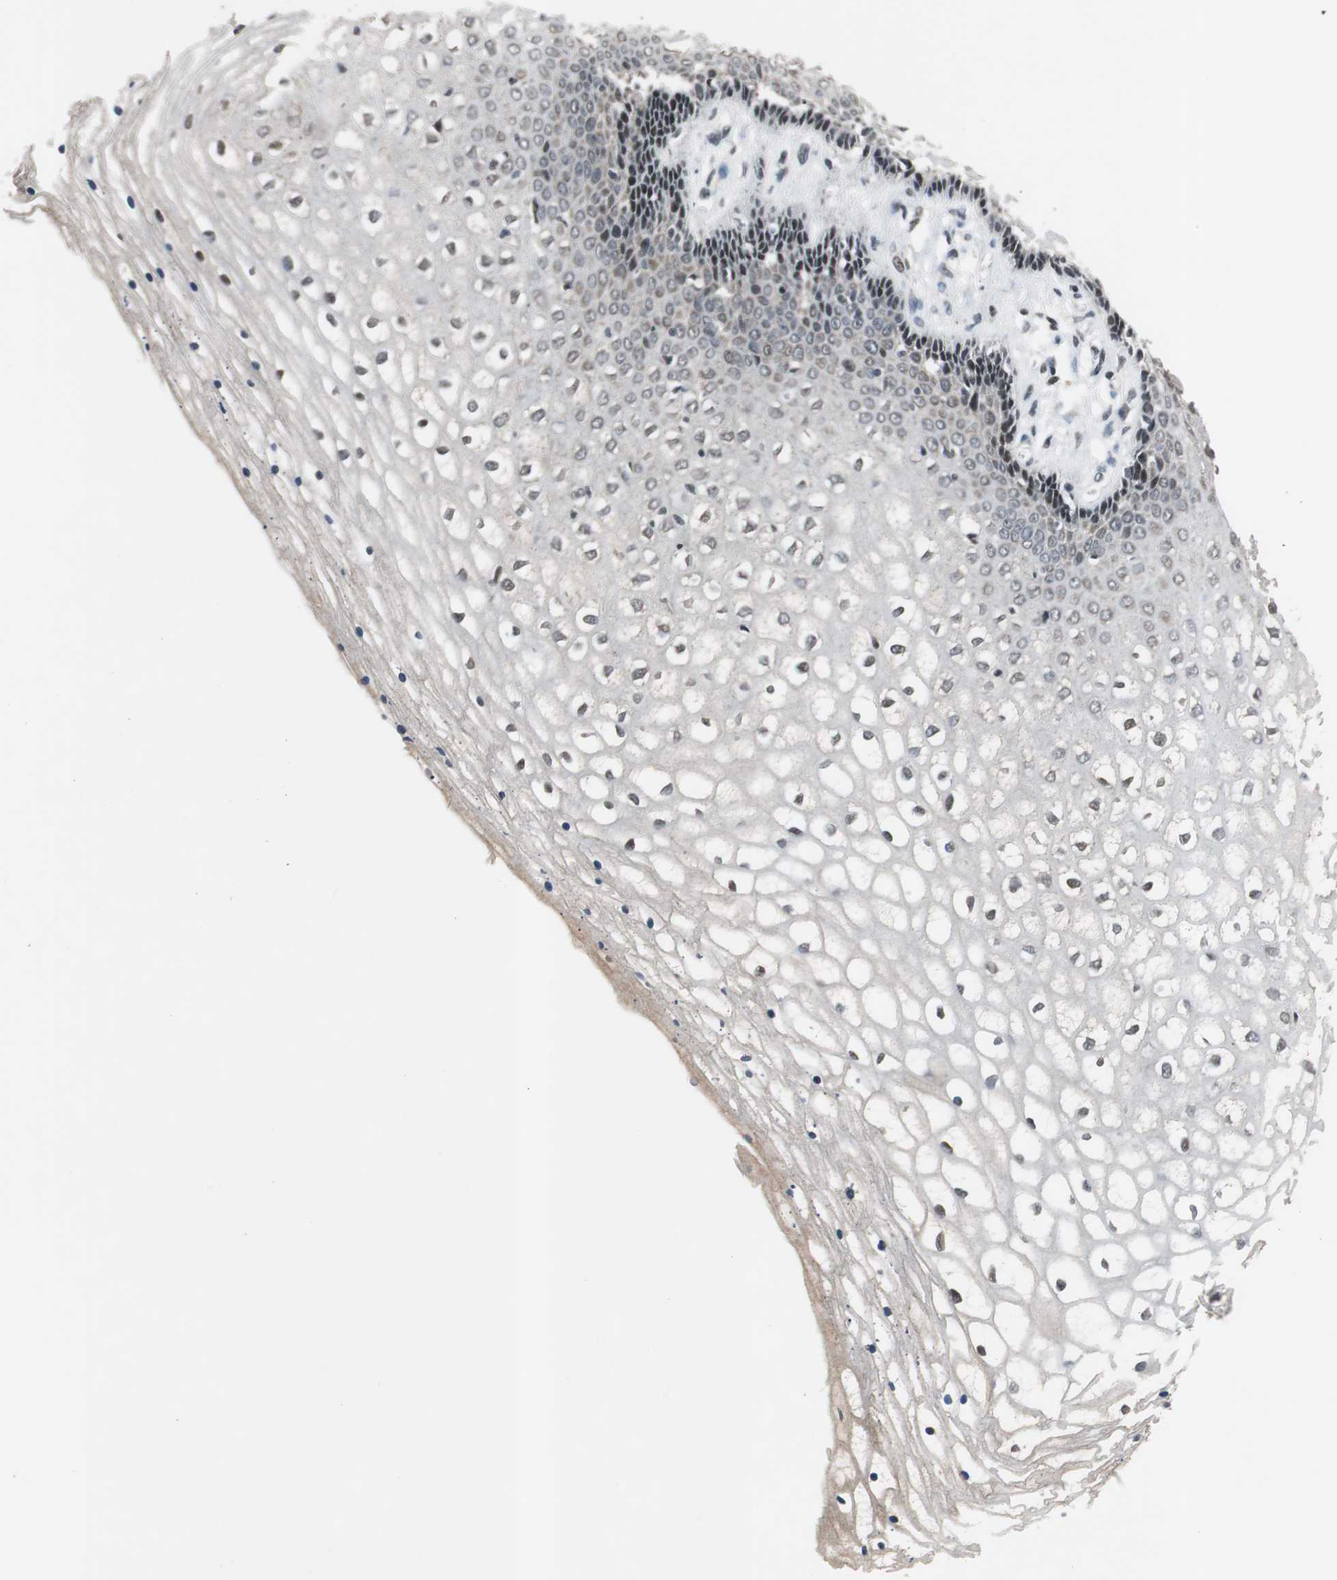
{"staining": {"intensity": "moderate", "quantity": "25%-75%", "location": "nuclear"}, "tissue": "vagina", "cell_type": "Squamous epithelial cells", "image_type": "normal", "snomed": [{"axis": "morphology", "description": "Normal tissue, NOS"}, {"axis": "topography", "description": "Soft tissue"}, {"axis": "topography", "description": "Vagina"}], "caption": "DAB (3,3'-diaminobenzidine) immunohistochemical staining of unremarkable human vagina shows moderate nuclear protein expression in approximately 25%-75% of squamous epithelial cells. The staining was performed using DAB, with brown indicating positive protein expression. Nuclei are stained blue with hematoxylin.", "gene": "BOLA1", "patient": {"sex": "female", "age": 61}}